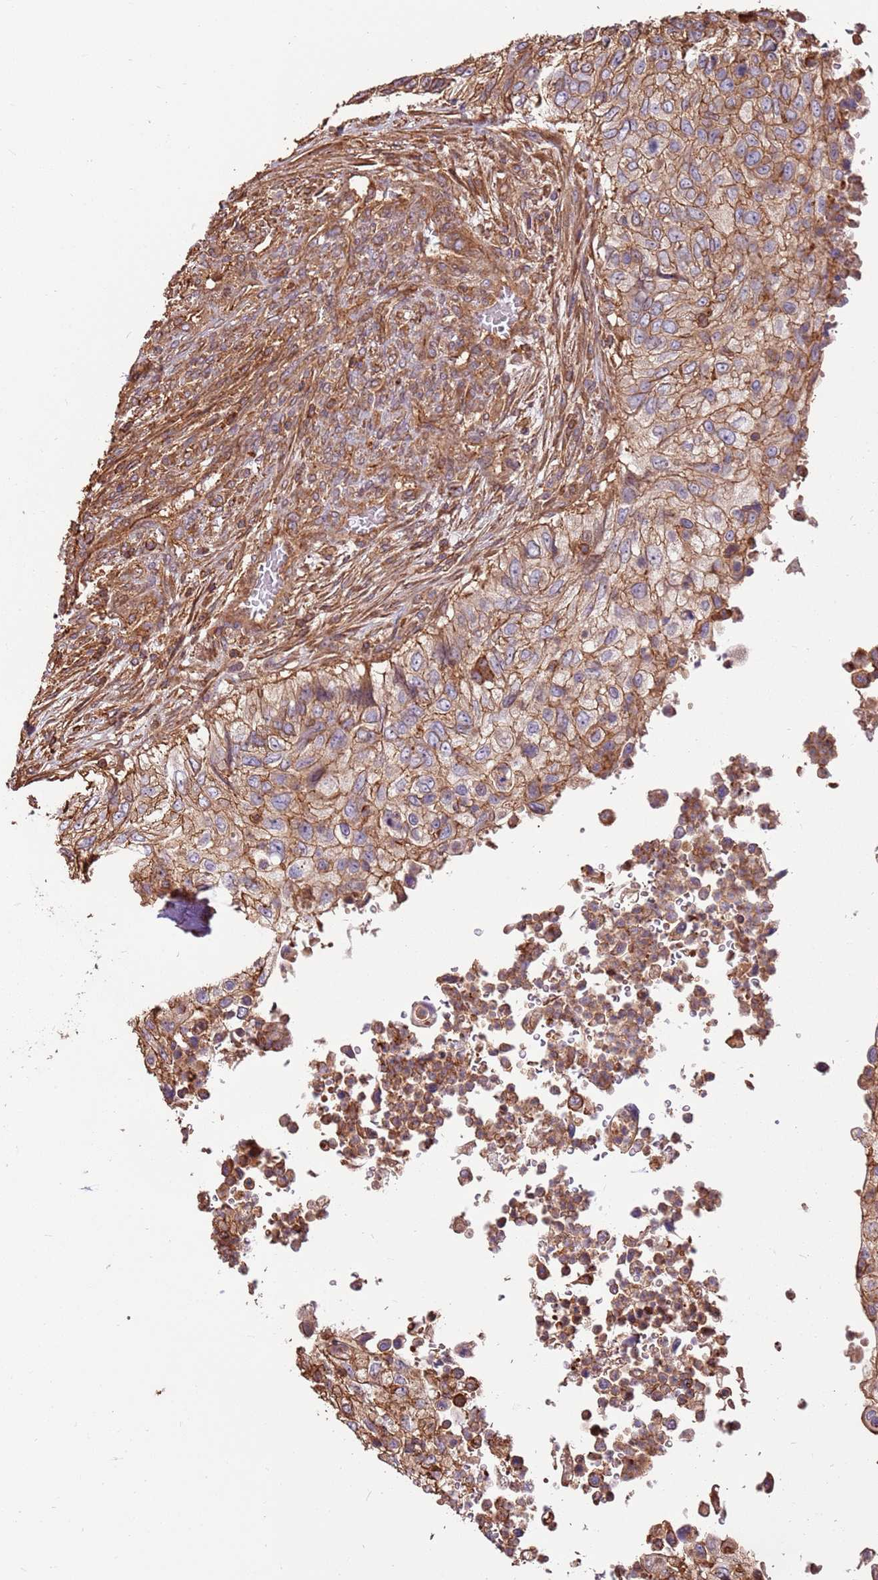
{"staining": {"intensity": "moderate", "quantity": ">75%", "location": "cytoplasmic/membranous"}, "tissue": "urothelial cancer", "cell_type": "Tumor cells", "image_type": "cancer", "snomed": [{"axis": "morphology", "description": "Urothelial carcinoma, High grade"}, {"axis": "topography", "description": "Urinary bladder"}], "caption": "Urothelial cancer stained for a protein (brown) displays moderate cytoplasmic/membranous positive expression in about >75% of tumor cells.", "gene": "ACVR2A", "patient": {"sex": "female", "age": 60}}